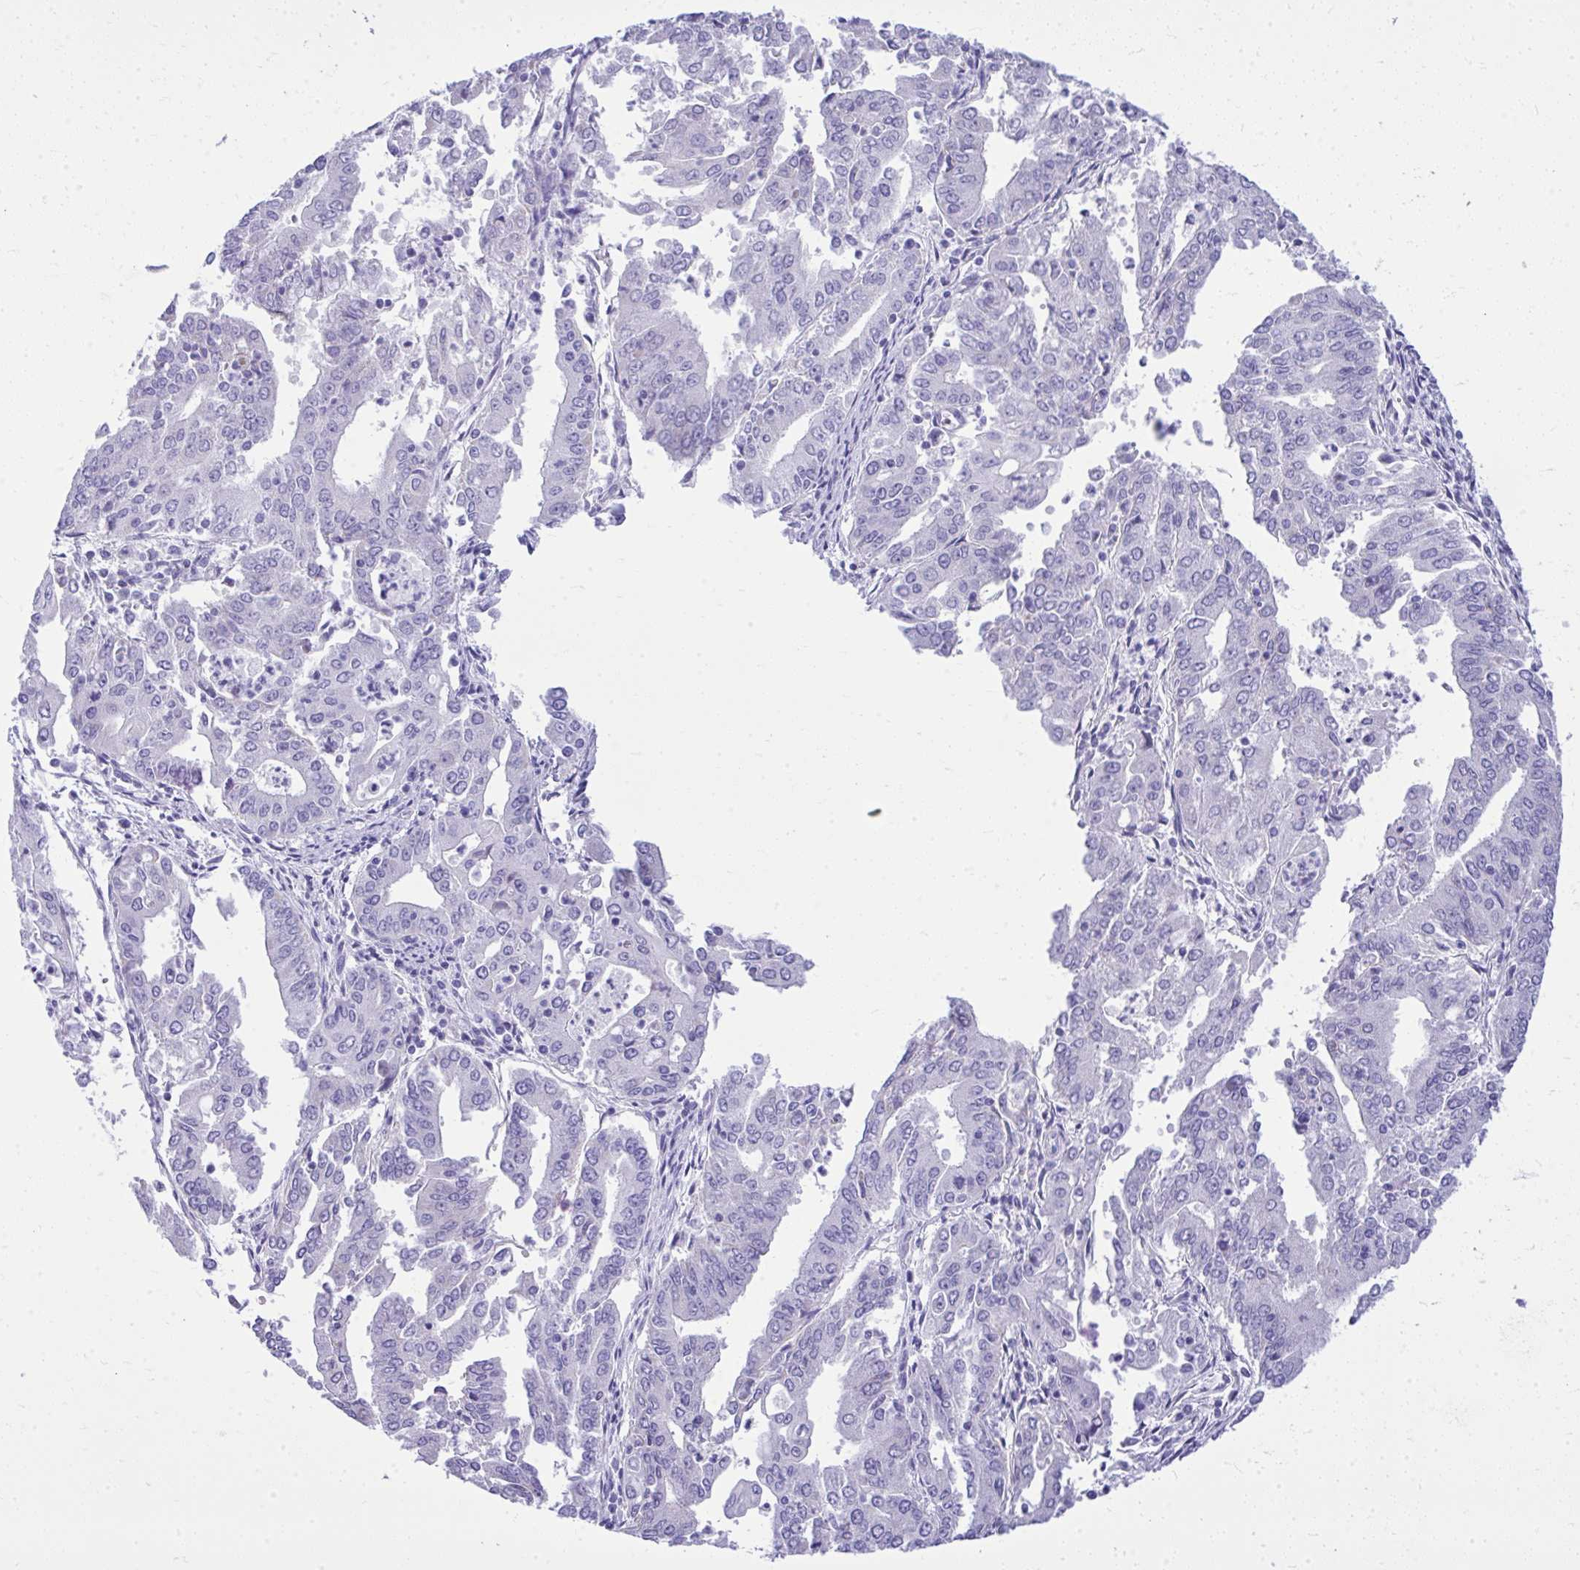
{"staining": {"intensity": "negative", "quantity": "none", "location": "none"}, "tissue": "cervical cancer", "cell_type": "Tumor cells", "image_type": "cancer", "snomed": [{"axis": "morphology", "description": "Adenocarcinoma, NOS"}, {"axis": "topography", "description": "Cervix"}], "caption": "Immunohistochemistry (IHC) of adenocarcinoma (cervical) demonstrates no expression in tumor cells.", "gene": "RALYL", "patient": {"sex": "female", "age": 56}}